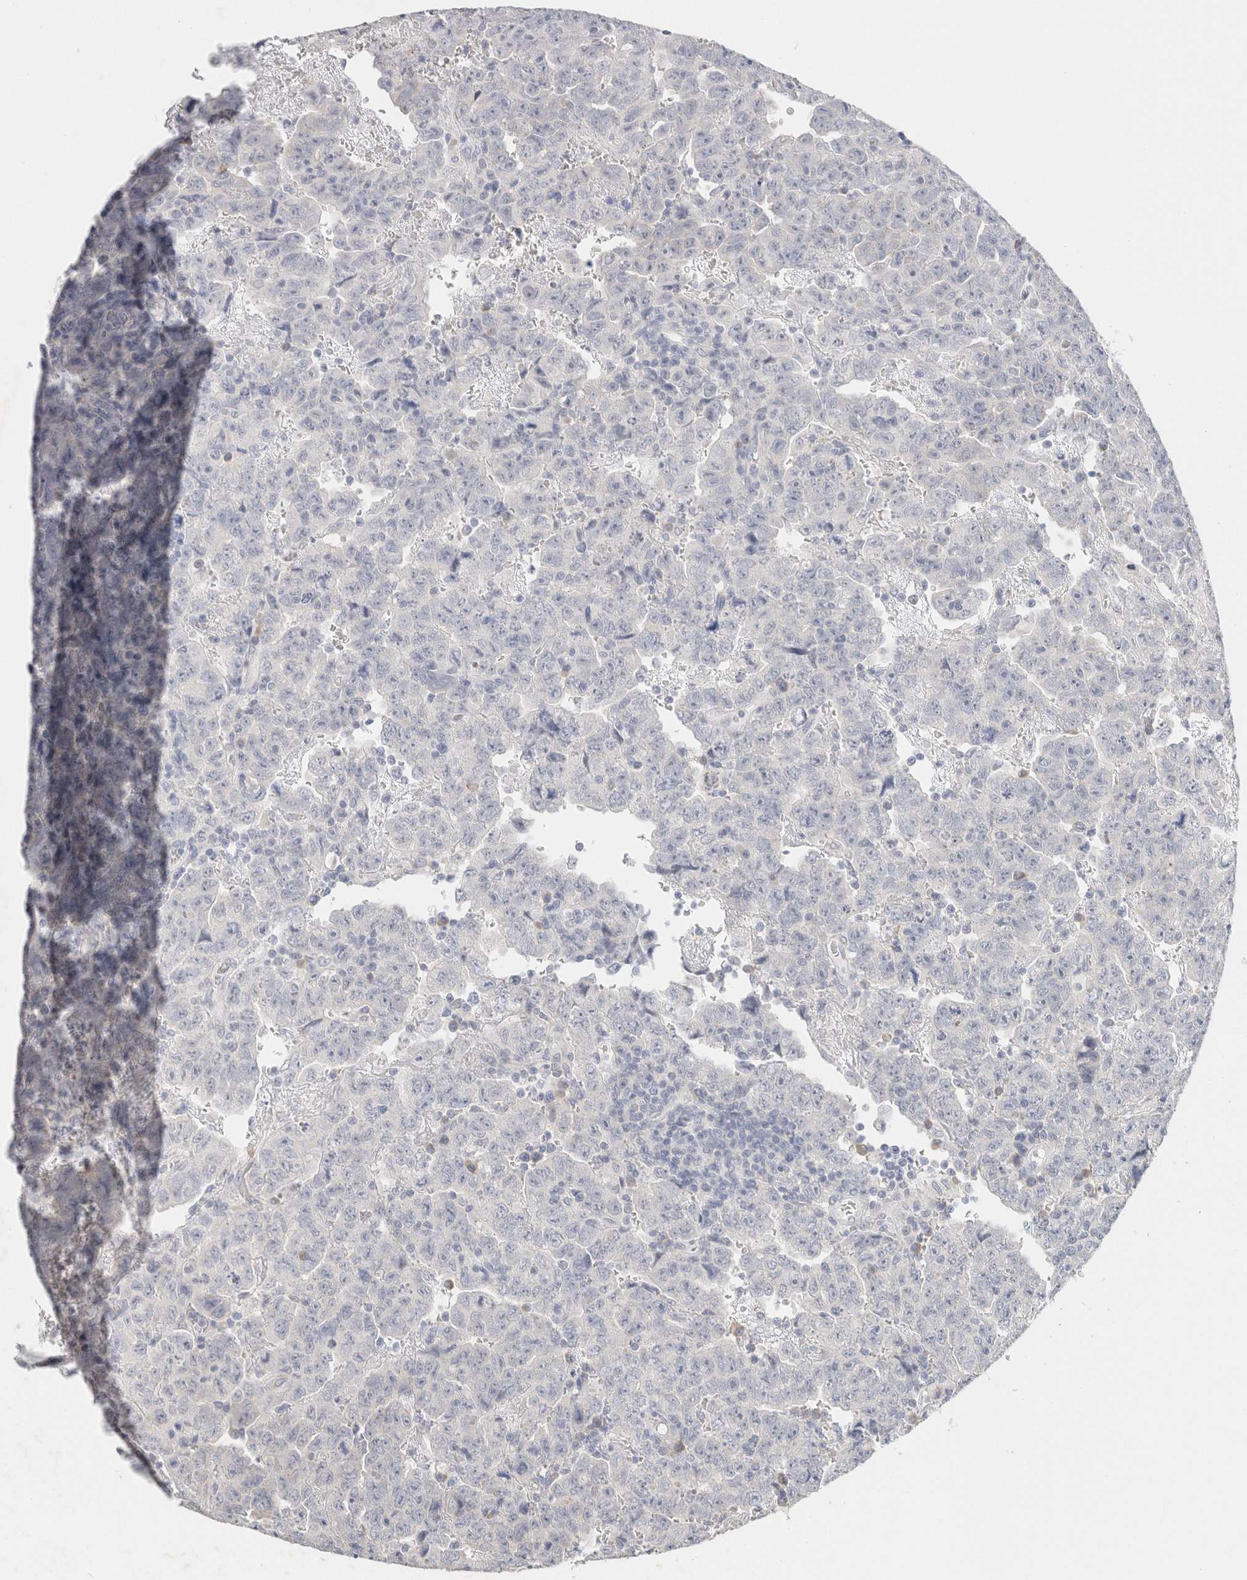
{"staining": {"intensity": "negative", "quantity": "none", "location": "none"}, "tissue": "testis cancer", "cell_type": "Tumor cells", "image_type": "cancer", "snomed": [{"axis": "morphology", "description": "Carcinoma, Embryonal, NOS"}, {"axis": "topography", "description": "Testis"}], "caption": "There is no significant positivity in tumor cells of testis cancer.", "gene": "NEFM", "patient": {"sex": "male", "age": 28}}